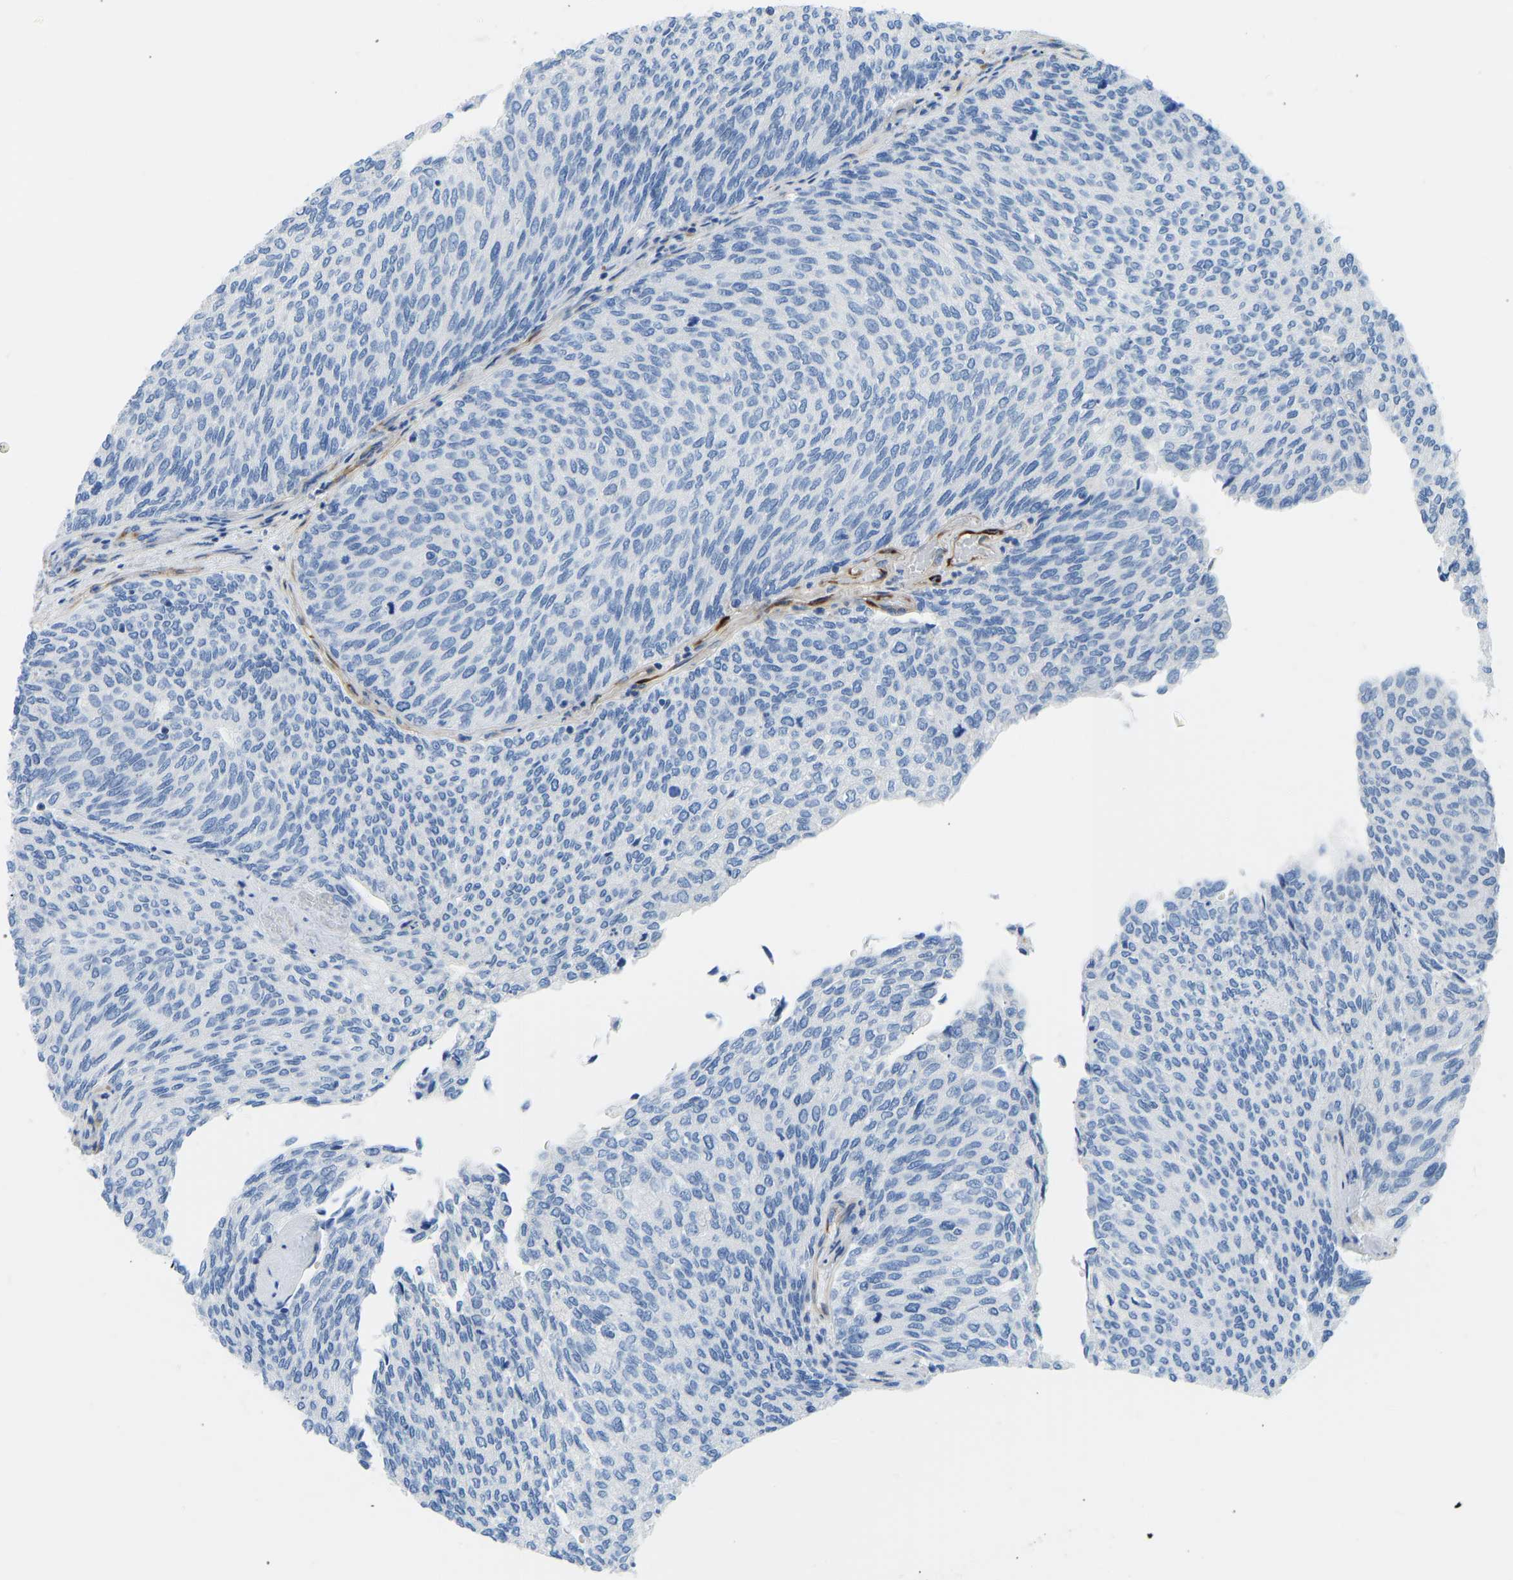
{"staining": {"intensity": "negative", "quantity": "none", "location": "none"}, "tissue": "urothelial cancer", "cell_type": "Tumor cells", "image_type": "cancer", "snomed": [{"axis": "morphology", "description": "Urothelial carcinoma, Low grade"}, {"axis": "topography", "description": "Urinary bladder"}], "caption": "This is an immunohistochemistry (IHC) photomicrograph of human urothelial cancer. There is no positivity in tumor cells.", "gene": "COL15A1", "patient": {"sex": "female", "age": 79}}